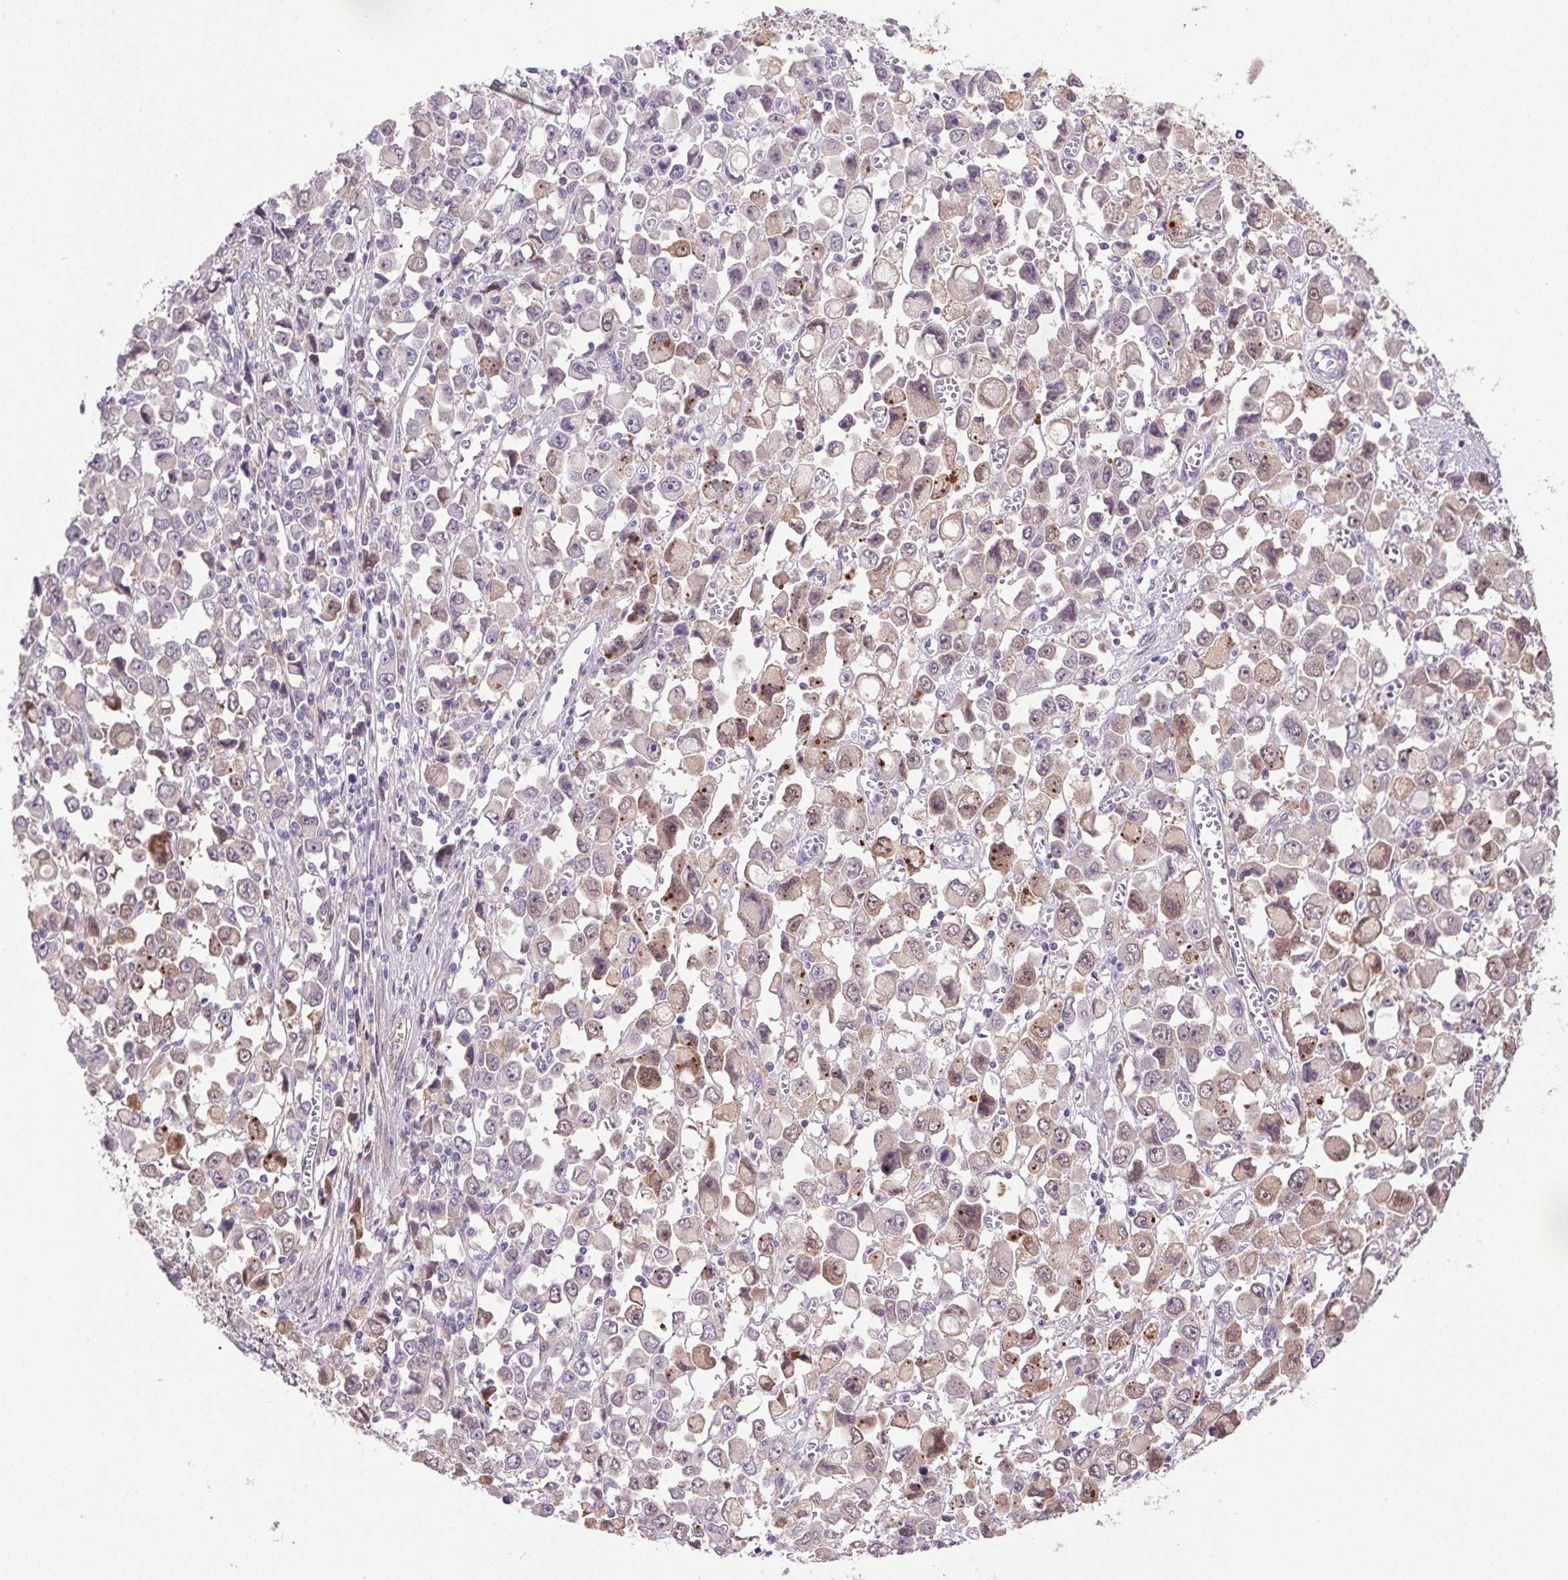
{"staining": {"intensity": "weak", "quantity": "25%-75%", "location": "cytoplasmic/membranous,nuclear"}, "tissue": "stomach cancer", "cell_type": "Tumor cells", "image_type": "cancer", "snomed": [{"axis": "morphology", "description": "Adenocarcinoma, NOS"}, {"axis": "topography", "description": "Stomach, upper"}], "caption": "A brown stain labels weak cytoplasmic/membranous and nuclear positivity of a protein in human adenocarcinoma (stomach) tumor cells.", "gene": "LRRTM1", "patient": {"sex": "male", "age": 70}}